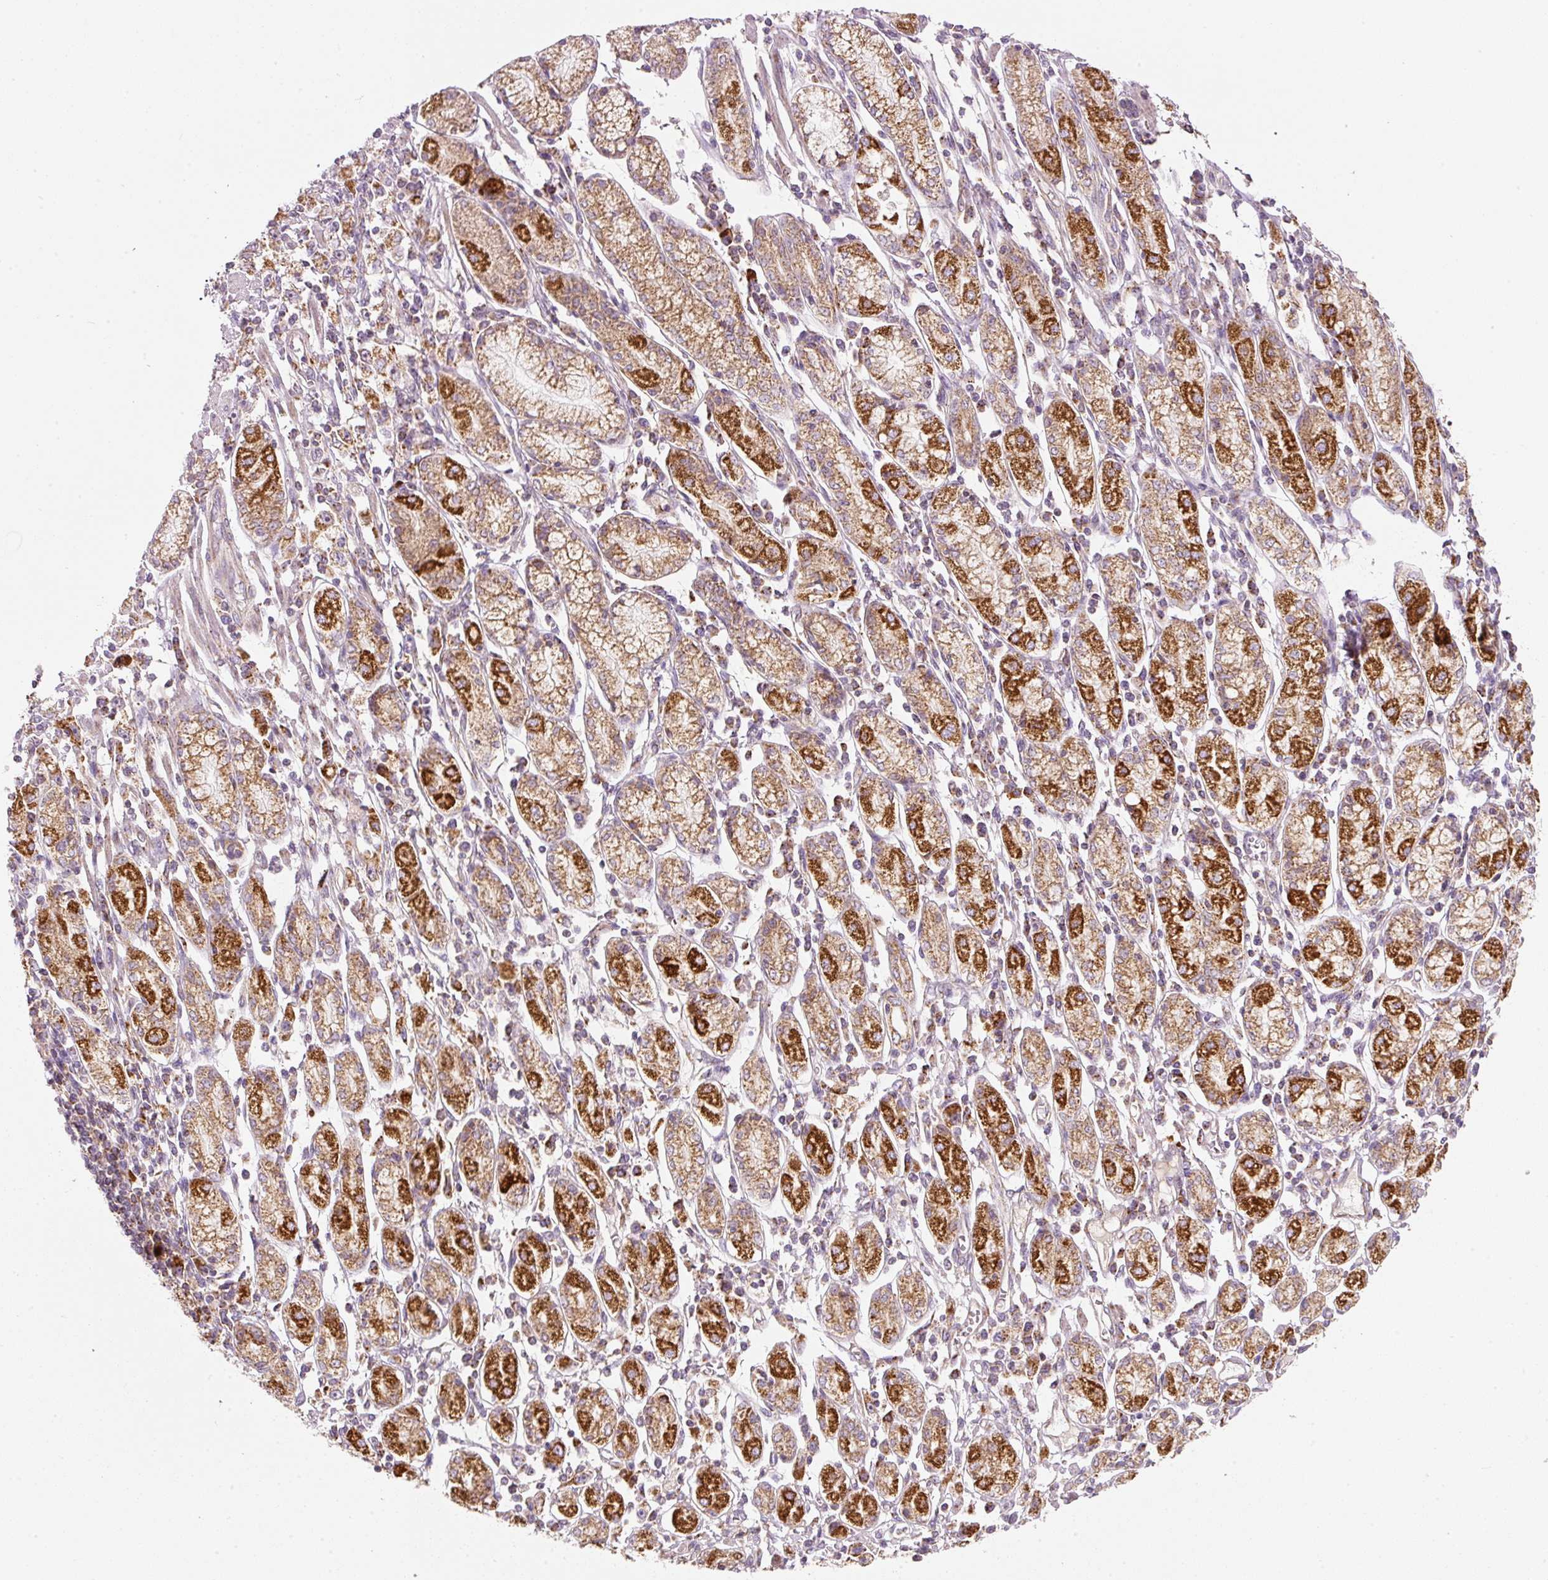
{"staining": {"intensity": "strong", "quantity": "25%-75%", "location": "cytoplasmic/membranous"}, "tissue": "stomach cancer", "cell_type": "Tumor cells", "image_type": "cancer", "snomed": [{"axis": "morphology", "description": "Adenocarcinoma, NOS"}, {"axis": "topography", "description": "Stomach"}], "caption": "The immunohistochemical stain labels strong cytoplasmic/membranous staining in tumor cells of stomach cancer (adenocarcinoma) tissue. Using DAB (brown) and hematoxylin (blue) stains, captured at high magnification using brightfield microscopy.", "gene": "FAM78B", "patient": {"sex": "female", "age": 59}}